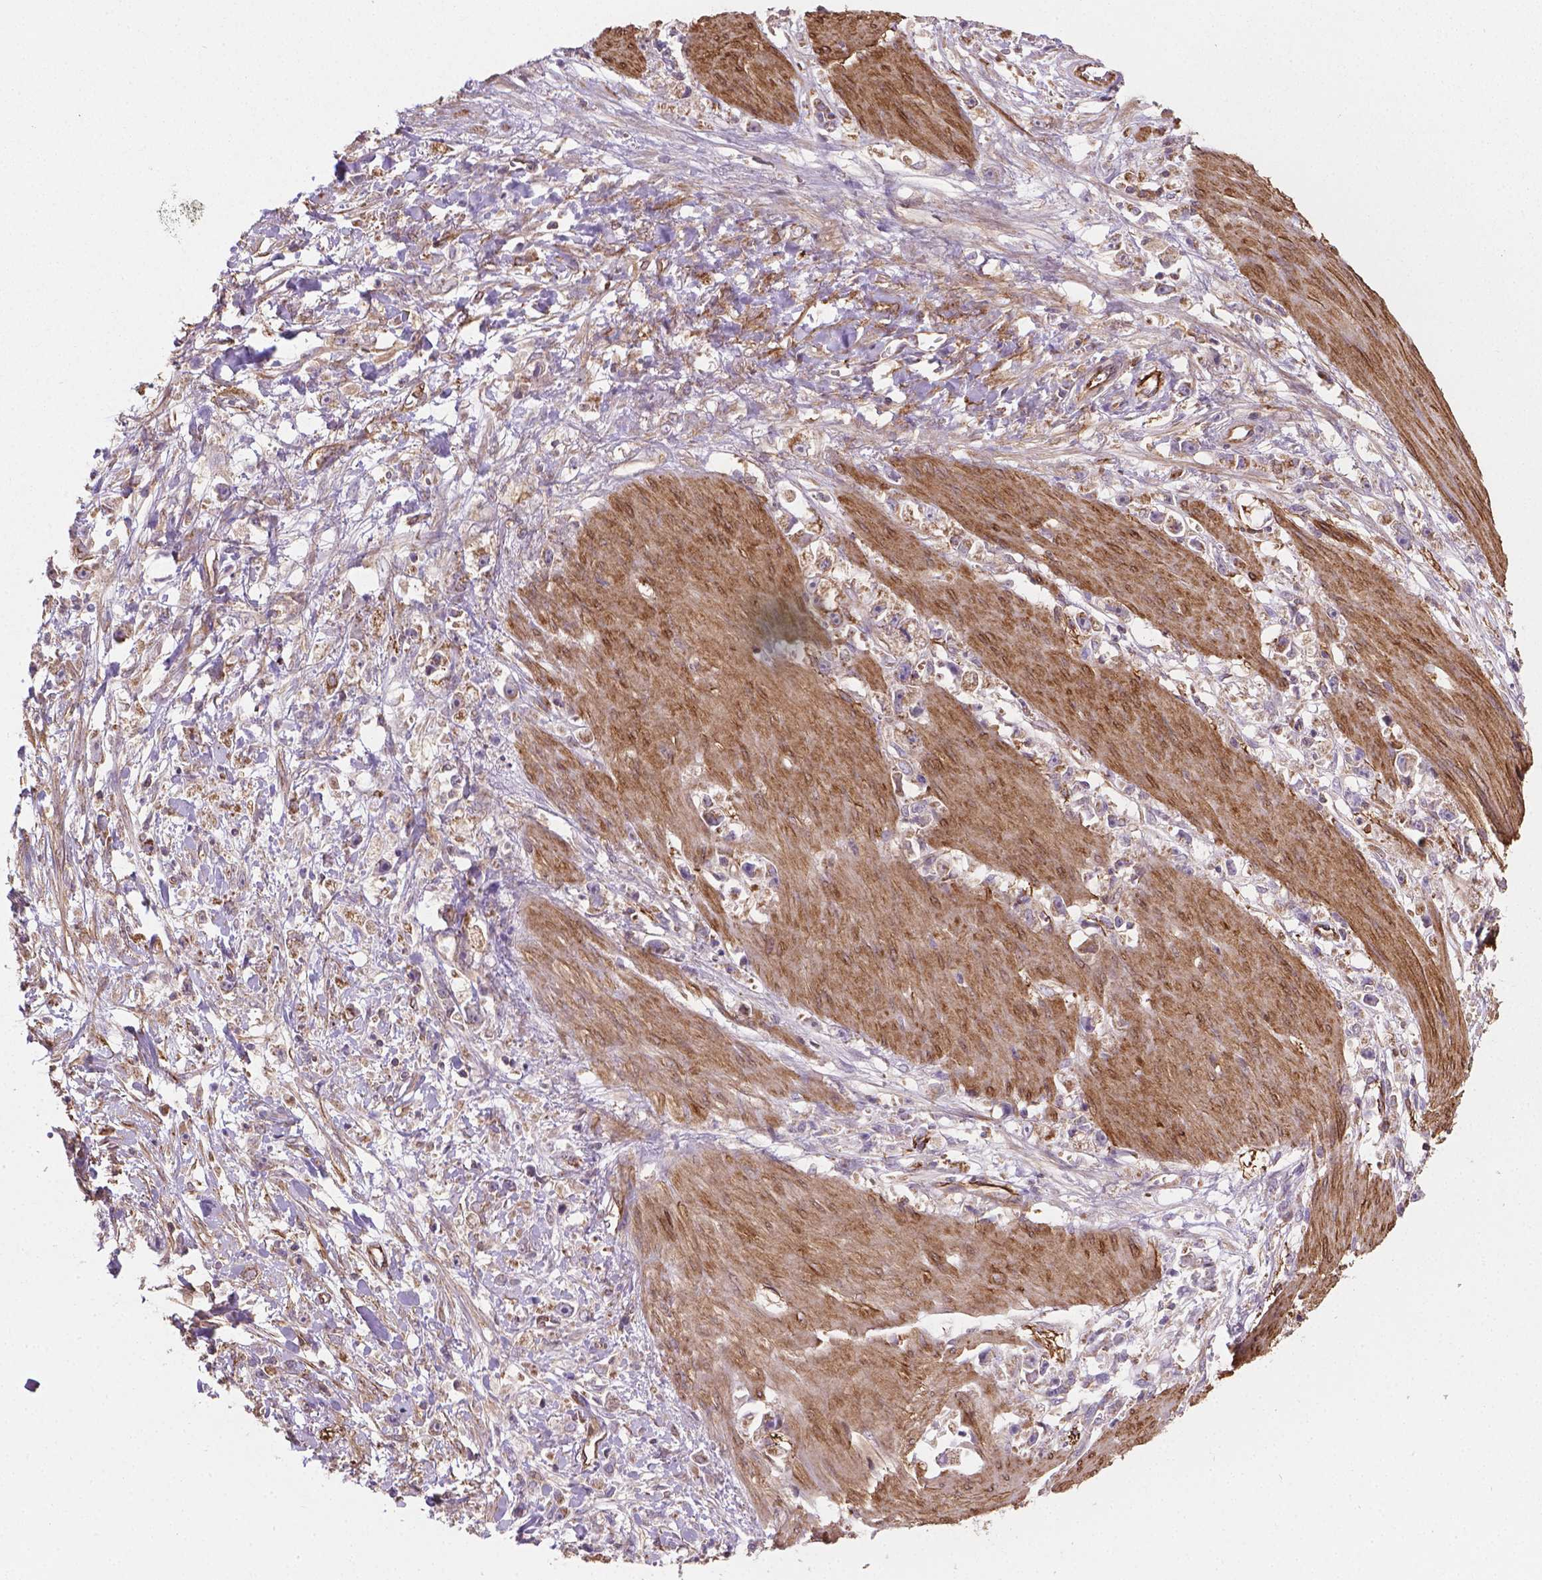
{"staining": {"intensity": "moderate", "quantity": "<25%", "location": "cytoplasmic/membranous"}, "tissue": "stomach cancer", "cell_type": "Tumor cells", "image_type": "cancer", "snomed": [{"axis": "morphology", "description": "Adenocarcinoma, NOS"}, {"axis": "topography", "description": "Stomach"}], "caption": "IHC image of stomach cancer (adenocarcinoma) stained for a protein (brown), which exhibits low levels of moderate cytoplasmic/membranous expression in approximately <25% of tumor cells.", "gene": "TCAF1", "patient": {"sex": "female", "age": 59}}